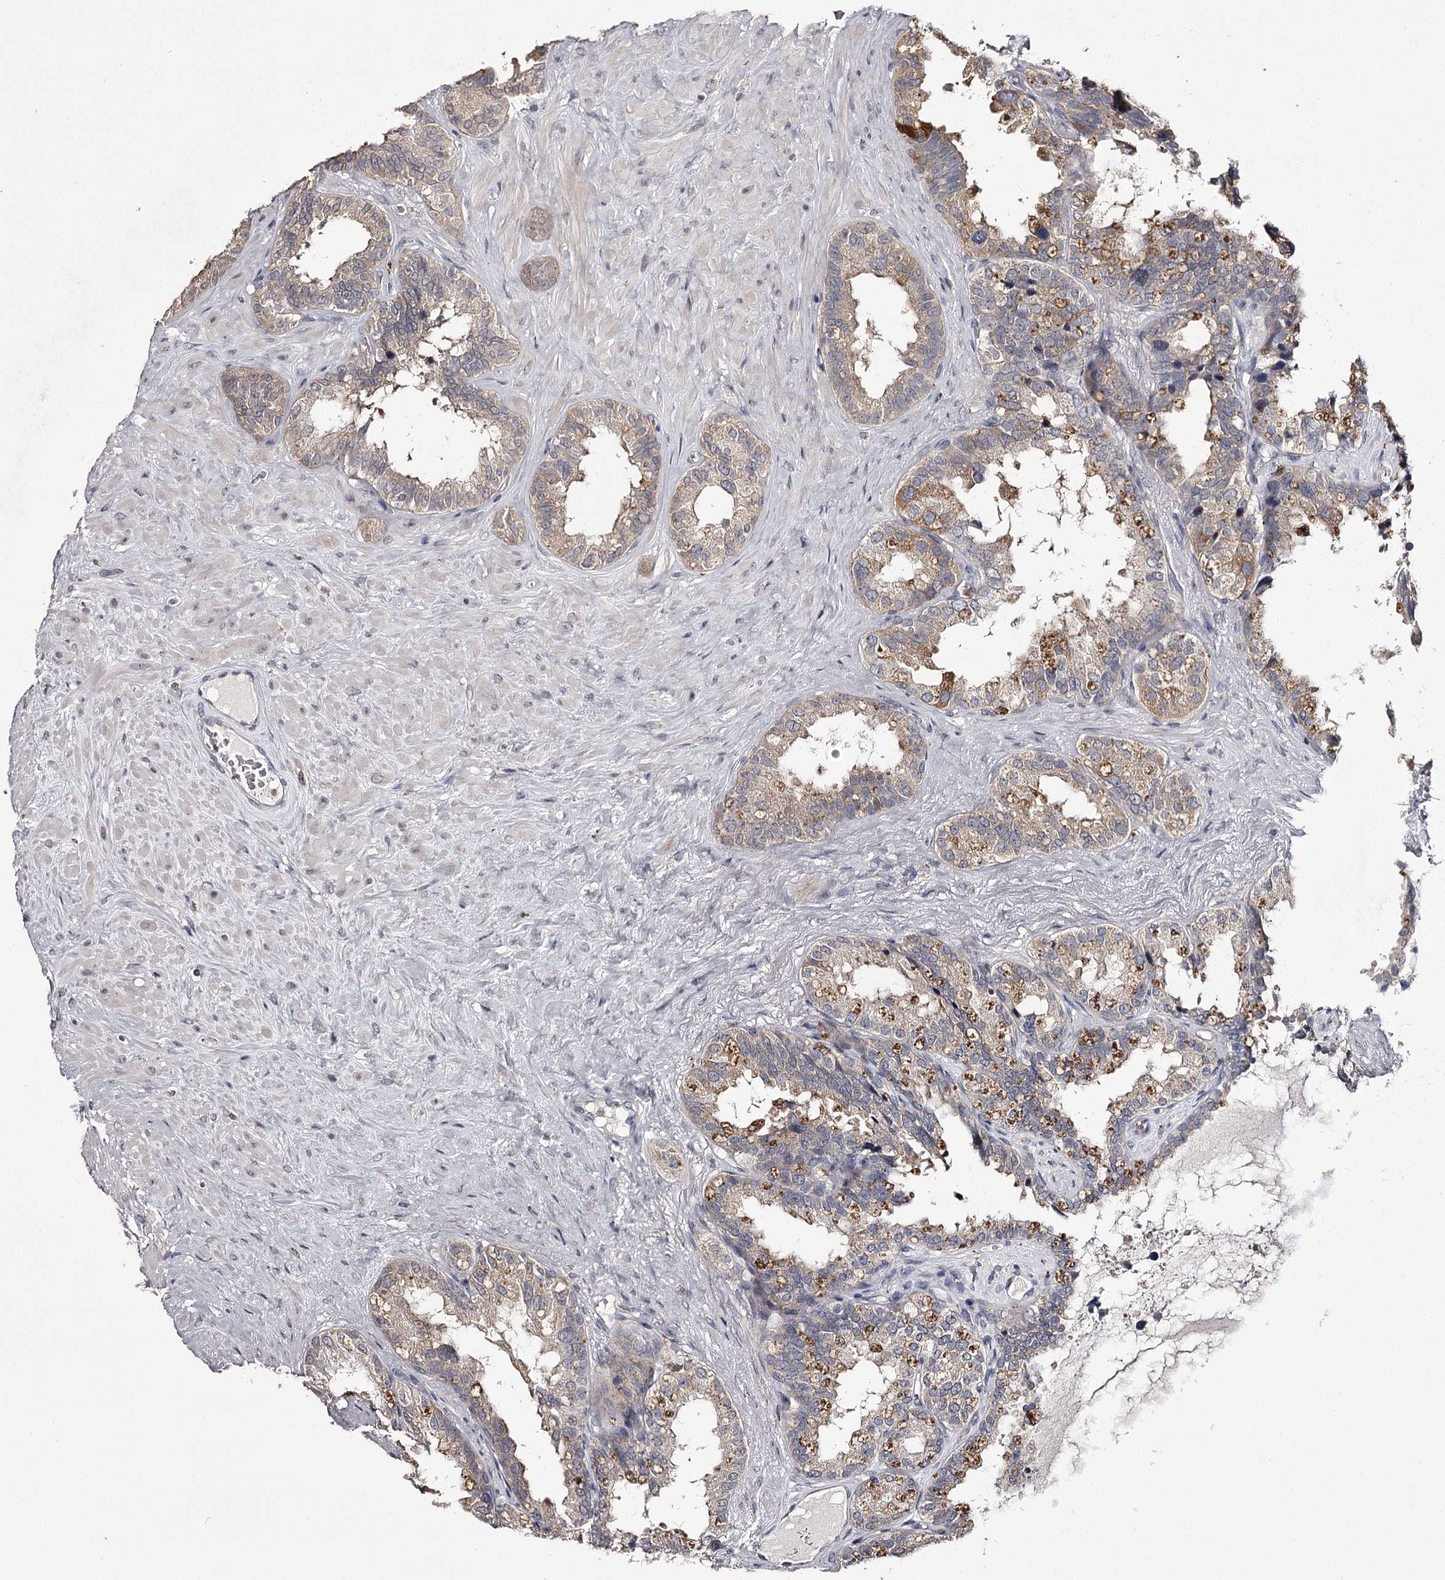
{"staining": {"intensity": "moderate", "quantity": "<25%", "location": "cytoplasmic/membranous"}, "tissue": "seminal vesicle", "cell_type": "Glandular cells", "image_type": "normal", "snomed": [{"axis": "morphology", "description": "Normal tissue, NOS"}, {"axis": "topography", "description": "Seminal veicle"}], "caption": "Glandular cells demonstrate low levels of moderate cytoplasmic/membranous positivity in about <25% of cells in unremarkable human seminal vesicle. Immunohistochemistry (ihc) stains the protein in brown and the nuclei are stained blue.", "gene": "SLC32A1", "patient": {"sex": "male", "age": 80}}